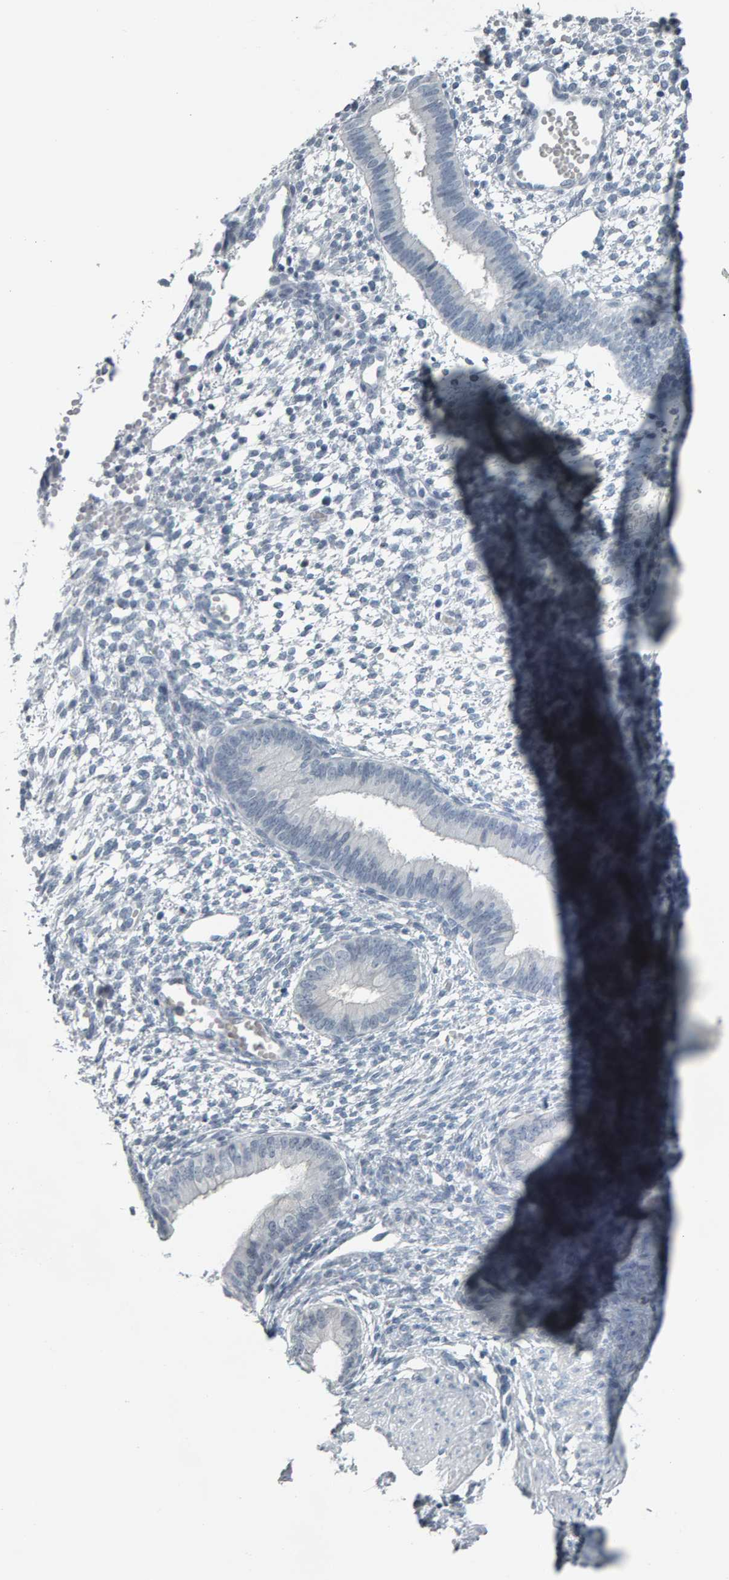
{"staining": {"intensity": "negative", "quantity": "none", "location": "none"}, "tissue": "endometrium", "cell_type": "Cells in endometrial stroma", "image_type": "normal", "snomed": [{"axis": "morphology", "description": "Normal tissue, NOS"}, {"axis": "topography", "description": "Endometrium"}], "caption": "The image exhibits no staining of cells in endometrial stroma in unremarkable endometrium. (DAB (3,3'-diaminobenzidine) immunohistochemistry (IHC) with hematoxylin counter stain).", "gene": "PYY", "patient": {"sex": "female", "age": 46}}